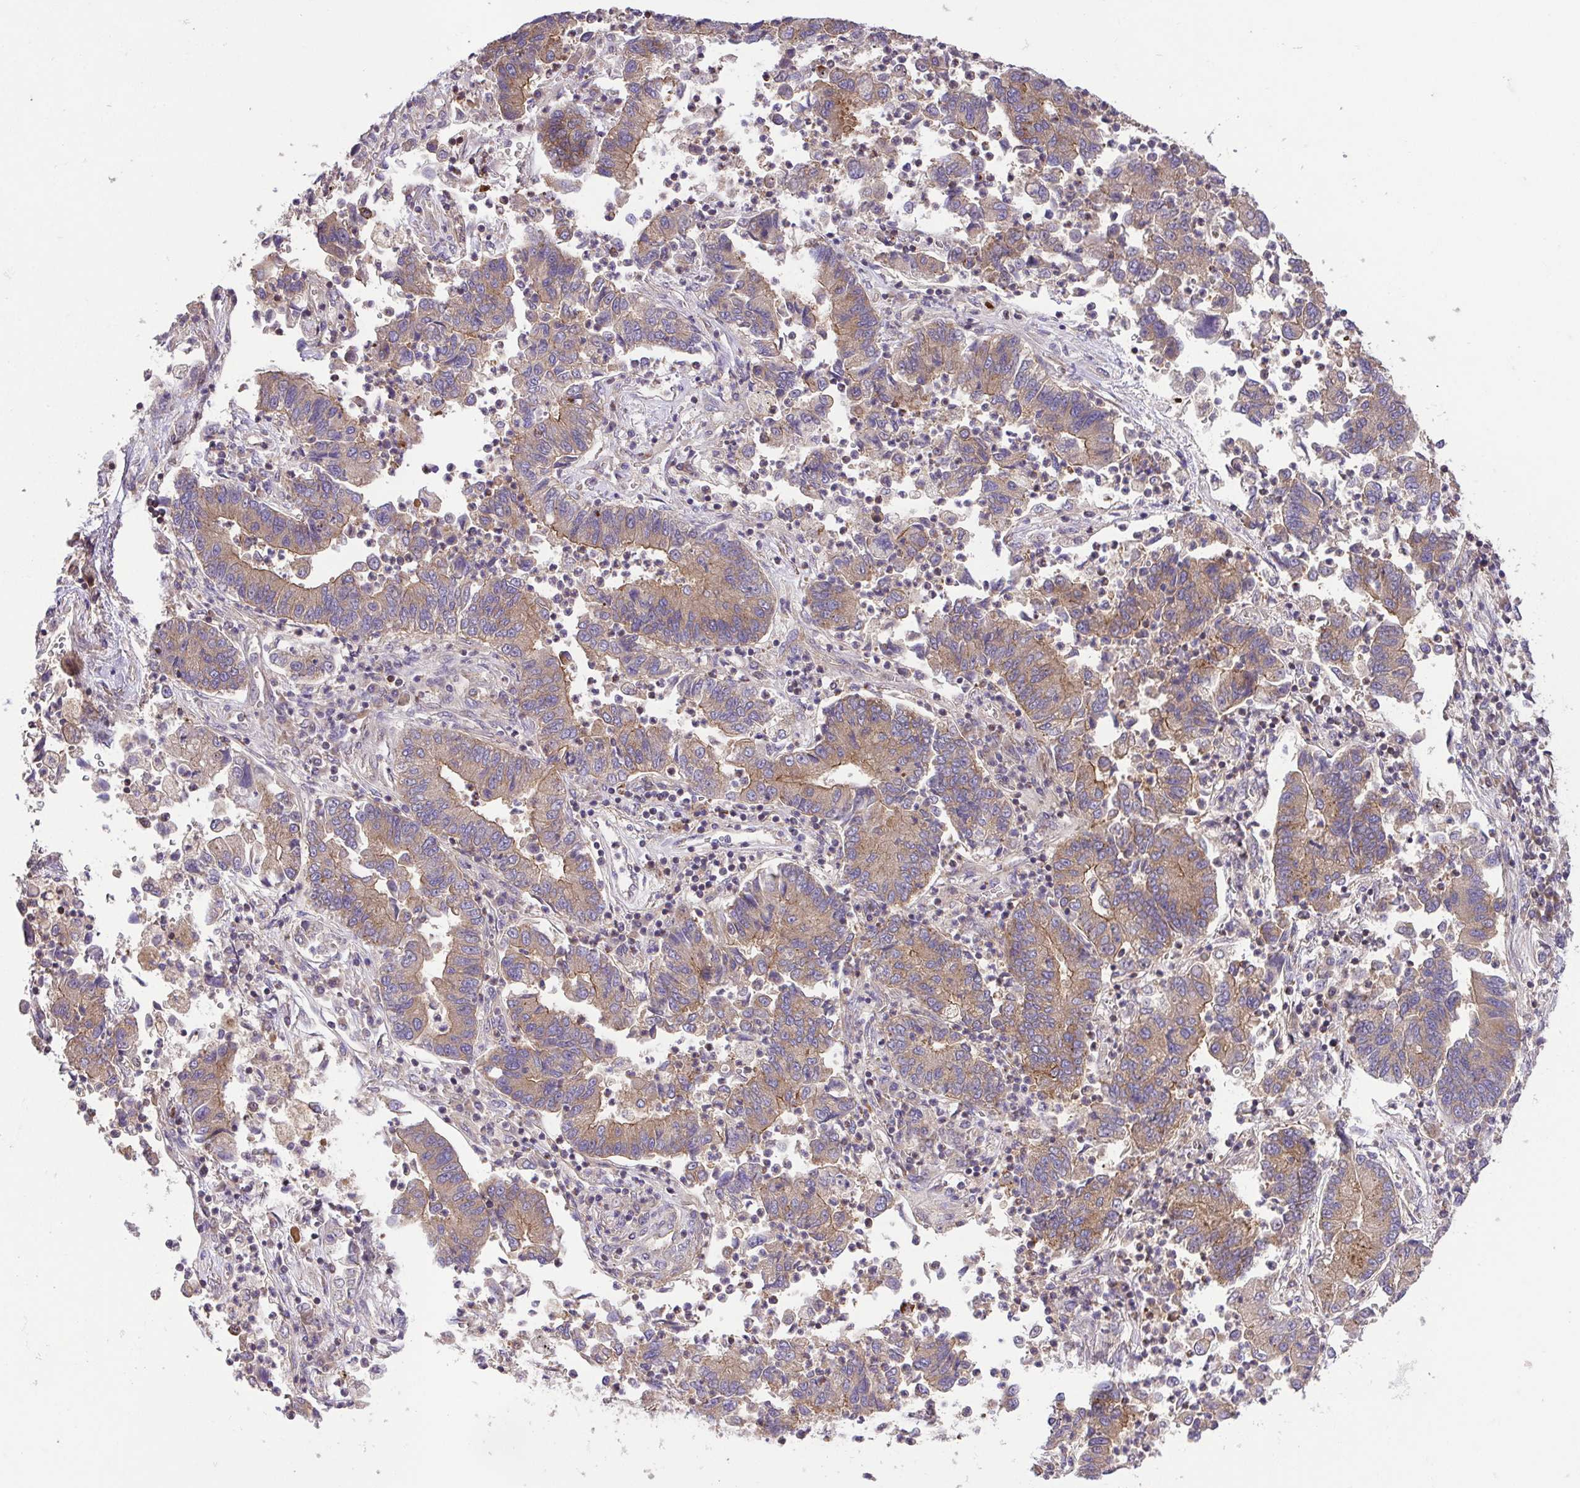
{"staining": {"intensity": "weak", "quantity": ">75%", "location": "cytoplasmic/membranous"}, "tissue": "lung cancer", "cell_type": "Tumor cells", "image_type": "cancer", "snomed": [{"axis": "morphology", "description": "Adenocarcinoma, NOS"}, {"axis": "topography", "description": "Lung"}], "caption": "A brown stain labels weak cytoplasmic/membranous staining of a protein in lung cancer (adenocarcinoma) tumor cells.", "gene": "IDE", "patient": {"sex": "female", "age": 57}}